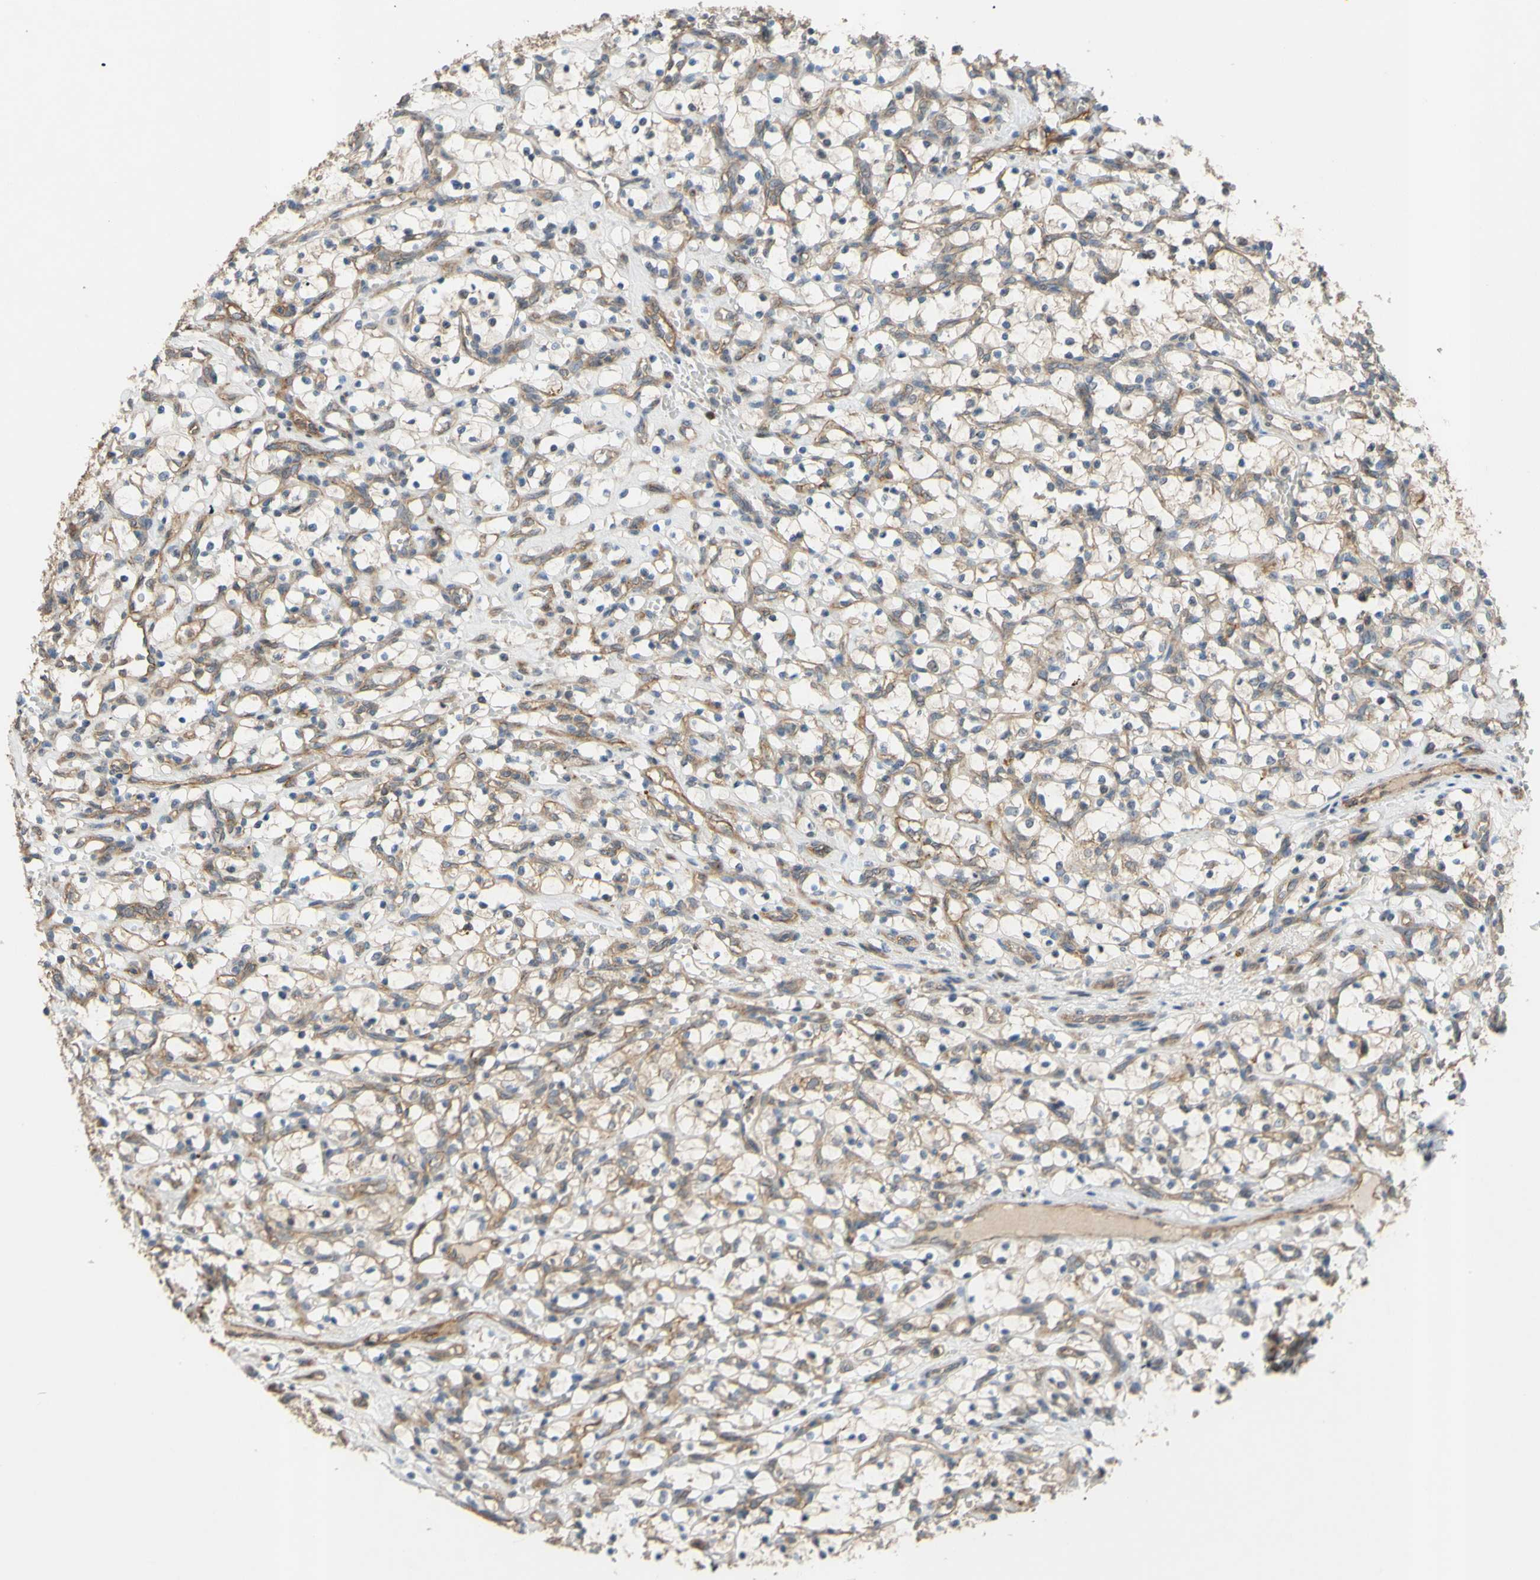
{"staining": {"intensity": "weak", "quantity": "<25%", "location": "cytoplasmic/membranous"}, "tissue": "renal cancer", "cell_type": "Tumor cells", "image_type": "cancer", "snomed": [{"axis": "morphology", "description": "Adenocarcinoma, NOS"}, {"axis": "topography", "description": "Kidney"}], "caption": "Tumor cells are negative for protein expression in human adenocarcinoma (renal).", "gene": "SHROOM4", "patient": {"sex": "female", "age": 69}}